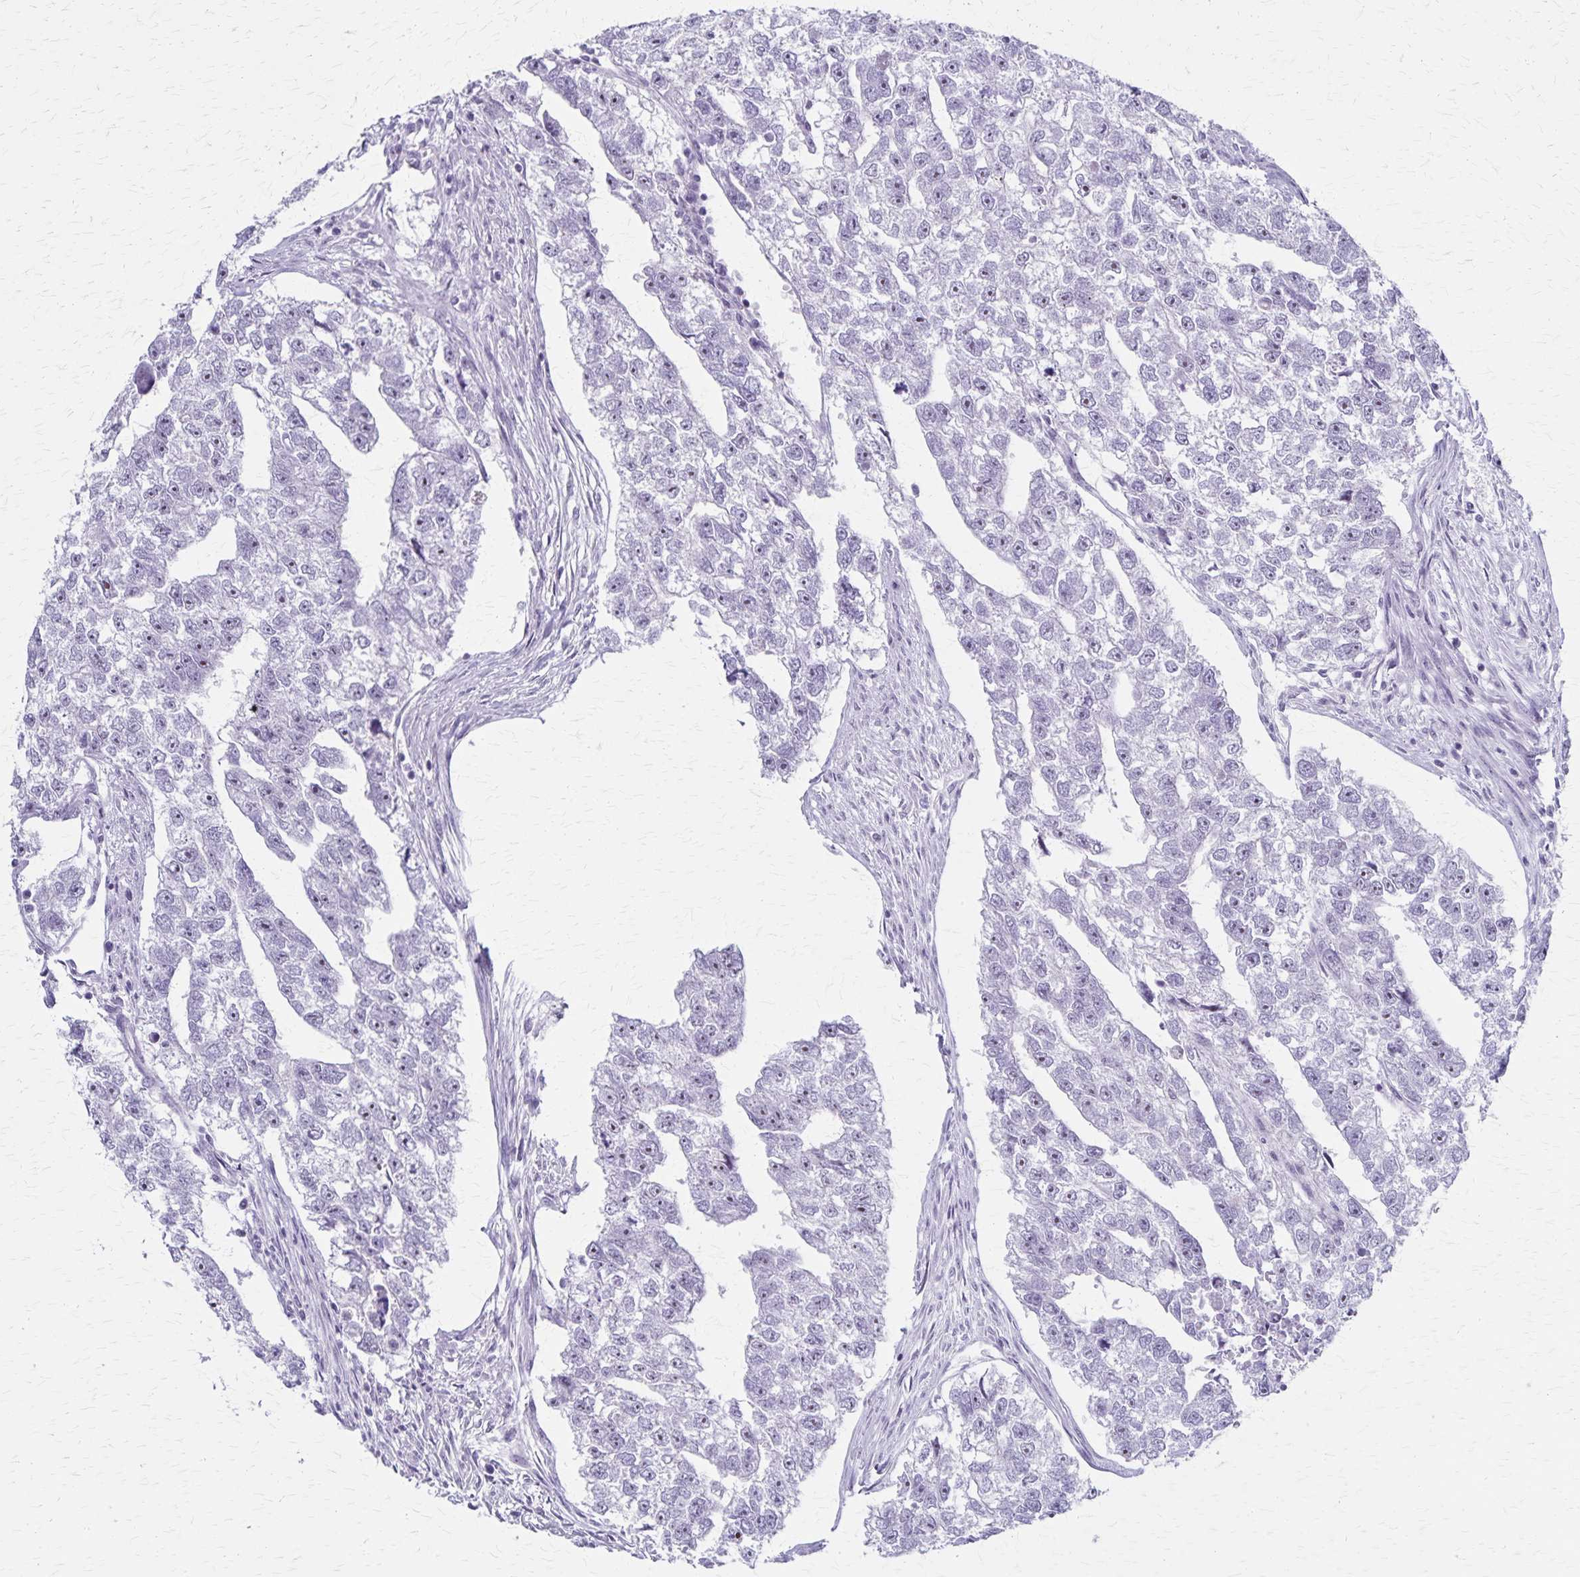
{"staining": {"intensity": "weak", "quantity": "<25%", "location": "nuclear"}, "tissue": "testis cancer", "cell_type": "Tumor cells", "image_type": "cancer", "snomed": [{"axis": "morphology", "description": "Carcinoma, Embryonal, NOS"}, {"axis": "morphology", "description": "Teratoma, malignant, NOS"}, {"axis": "topography", "description": "Testis"}], "caption": "A photomicrograph of testis cancer stained for a protein shows no brown staining in tumor cells.", "gene": "DLK2", "patient": {"sex": "male", "age": 44}}